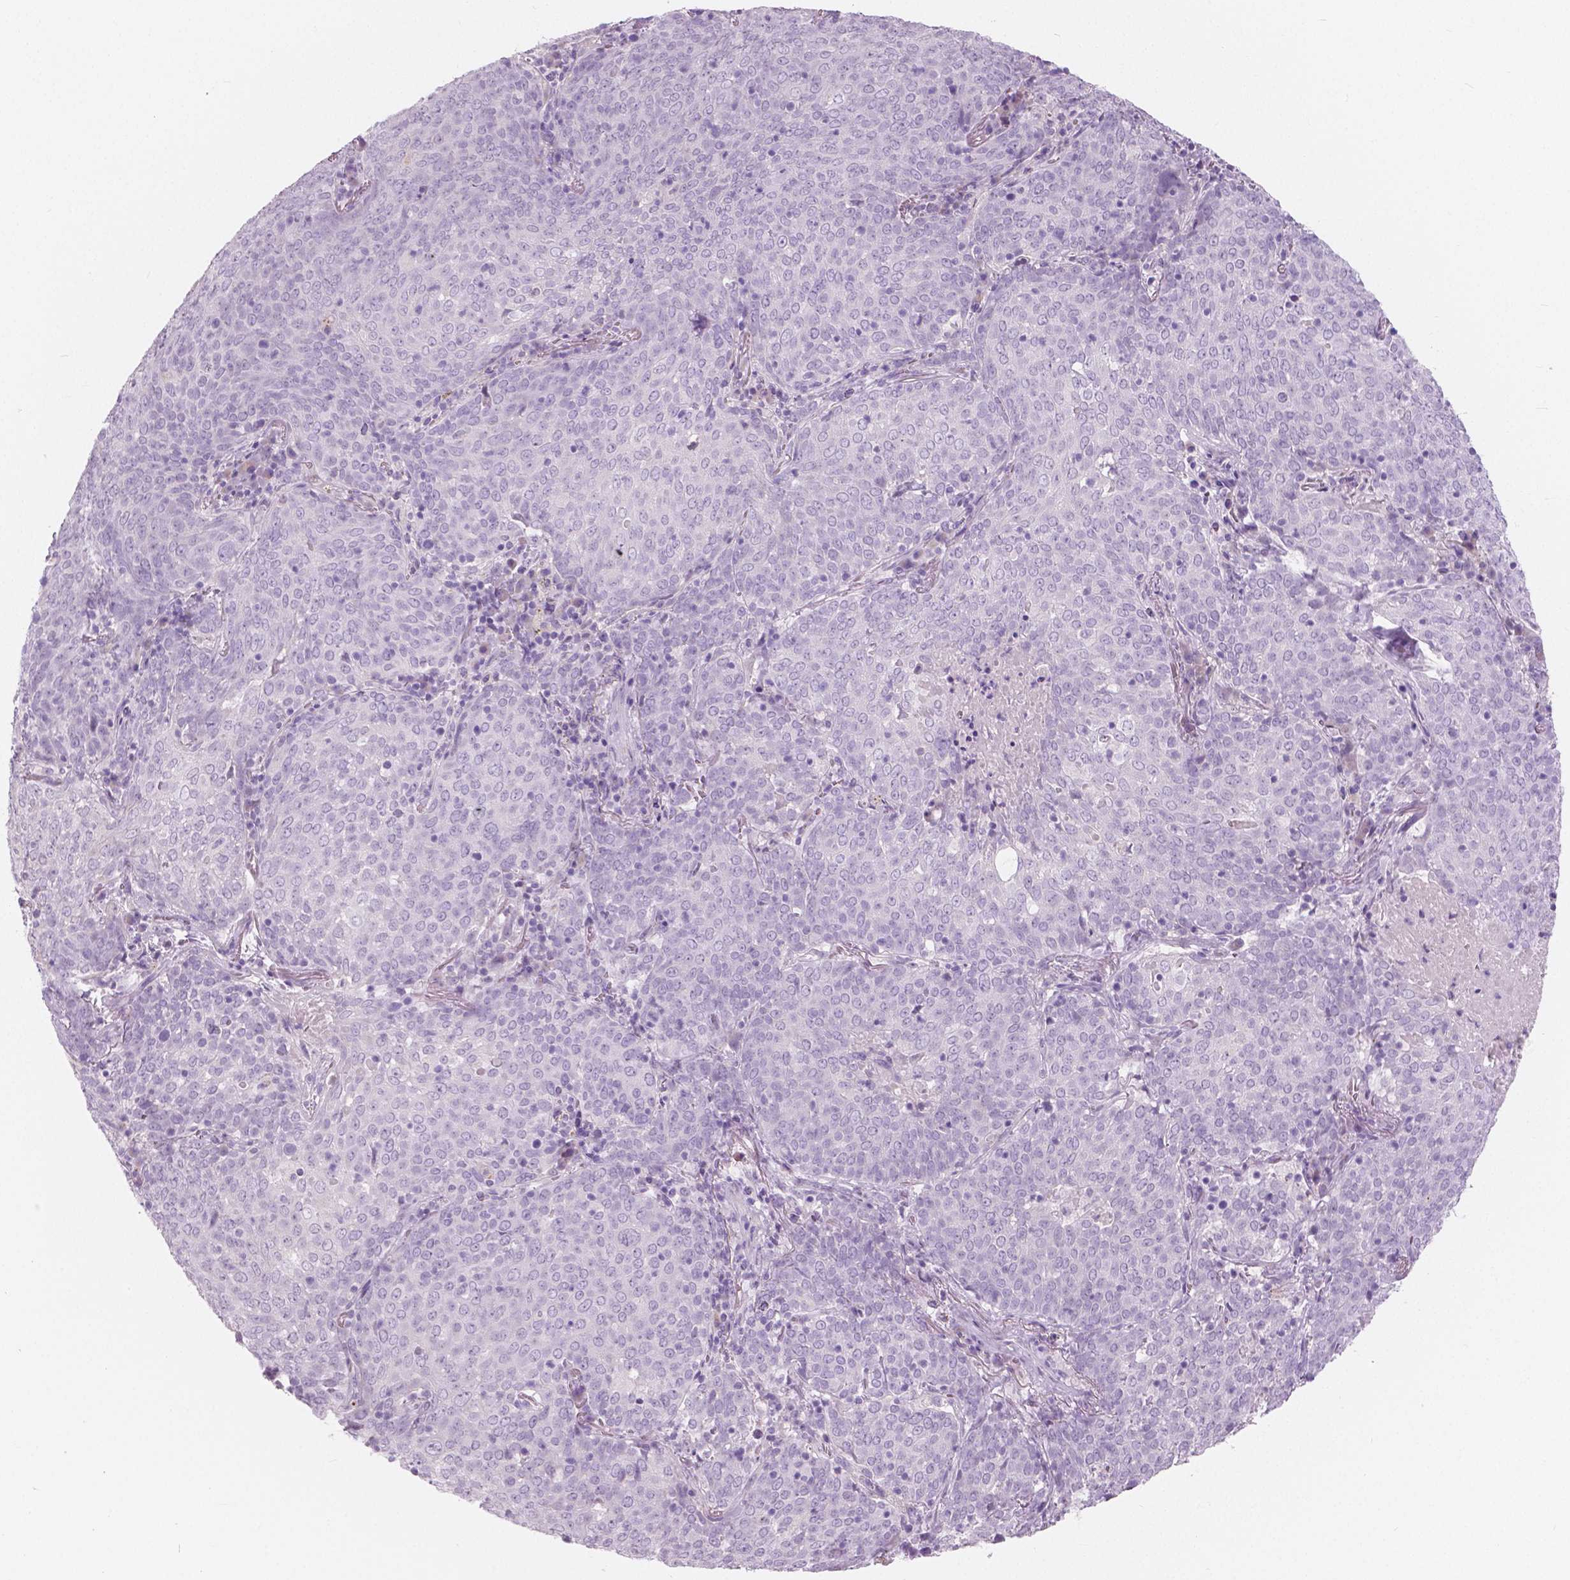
{"staining": {"intensity": "negative", "quantity": "none", "location": "none"}, "tissue": "lung cancer", "cell_type": "Tumor cells", "image_type": "cancer", "snomed": [{"axis": "morphology", "description": "Squamous cell carcinoma, NOS"}, {"axis": "topography", "description": "Lung"}], "caption": "IHC photomicrograph of neoplastic tissue: squamous cell carcinoma (lung) stained with DAB (3,3'-diaminobenzidine) exhibits no significant protein expression in tumor cells. (DAB IHC with hematoxylin counter stain).", "gene": "A4GNT", "patient": {"sex": "male", "age": 82}}